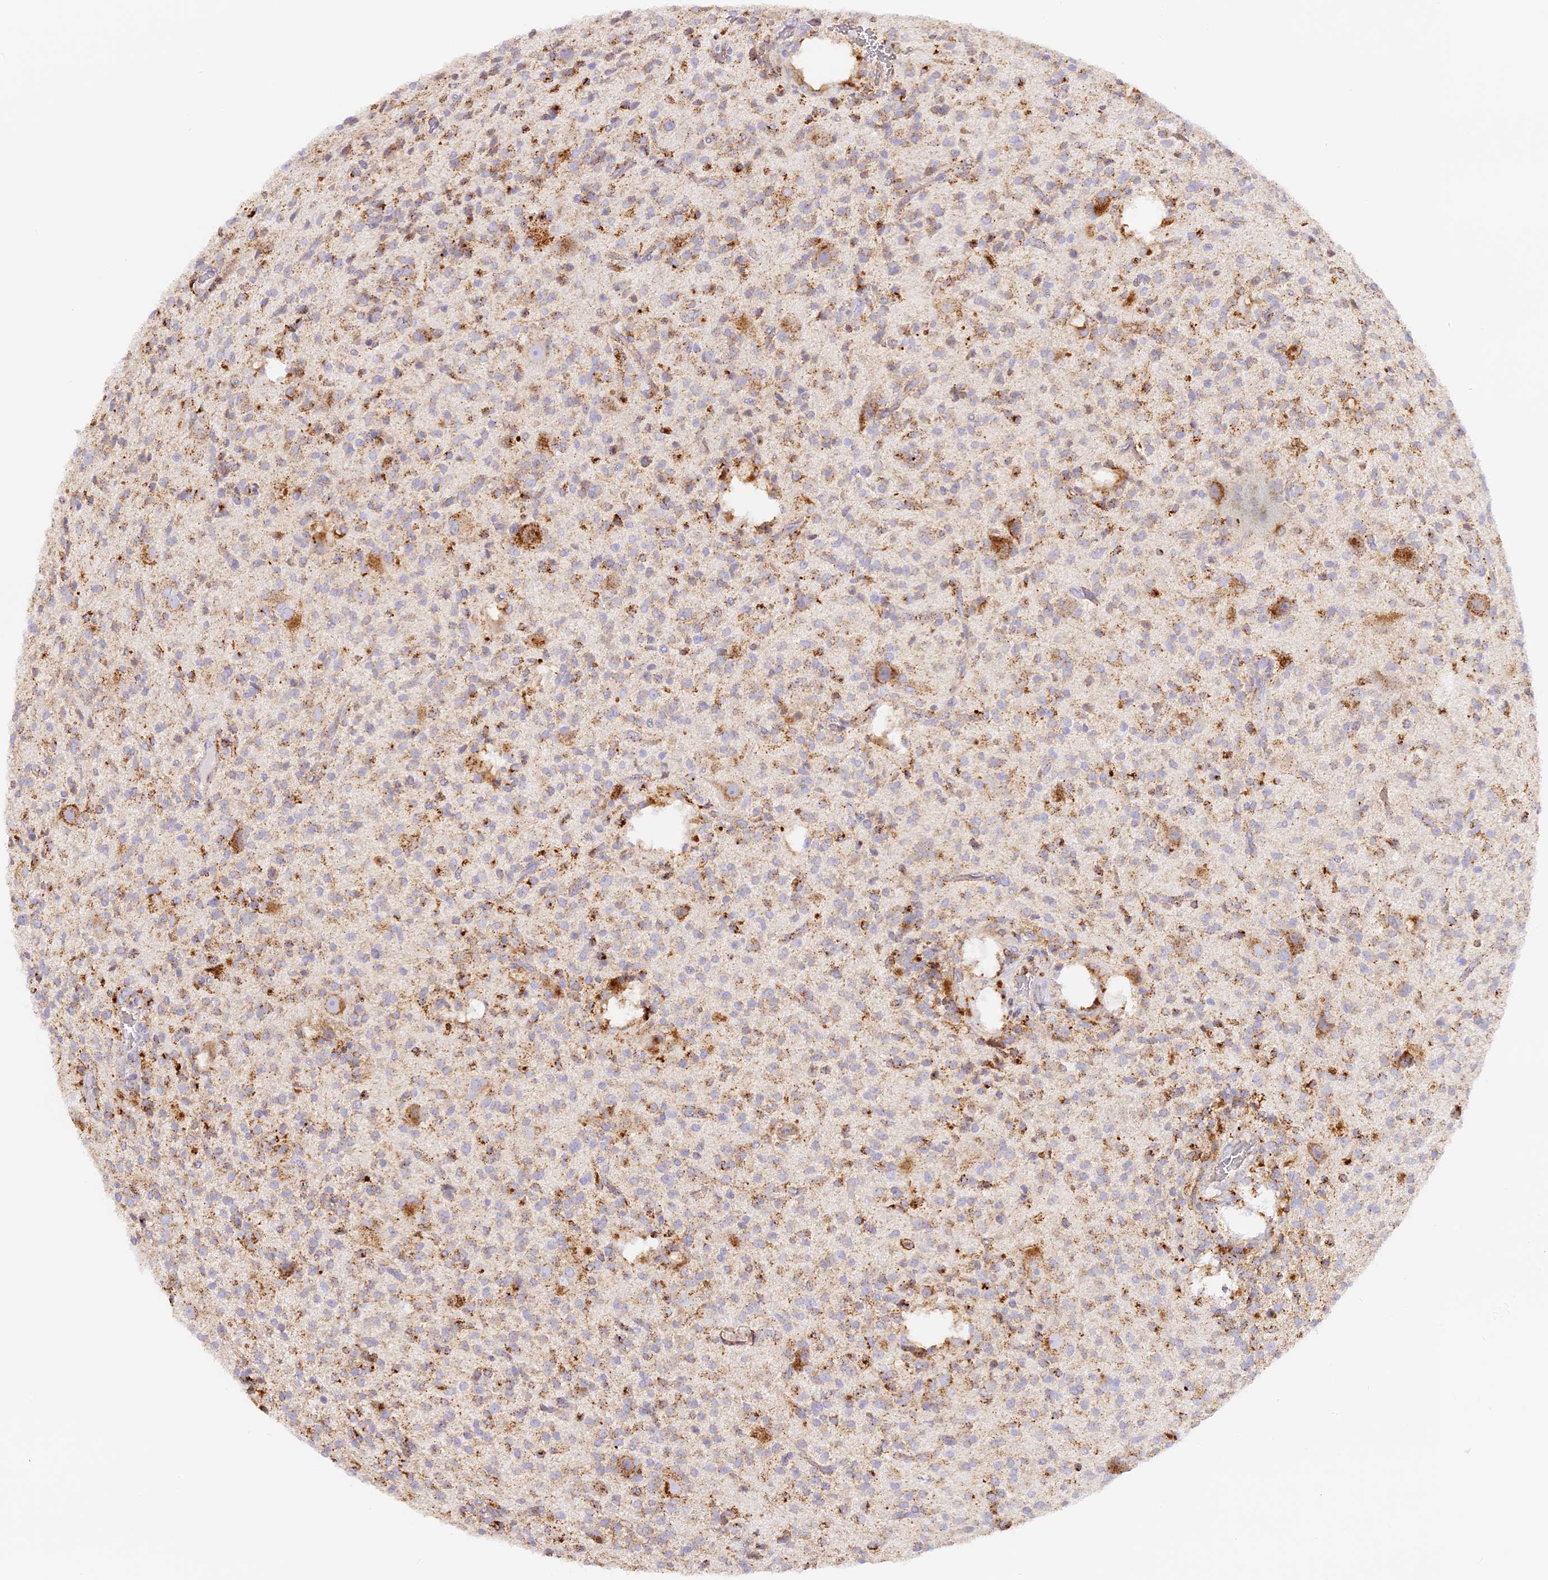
{"staining": {"intensity": "moderate", "quantity": "25%-75%", "location": "cytoplasmic/membranous"}, "tissue": "glioma", "cell_type": "Tumor cells", "image_type": "cancer", "snomed": [{"axis": "morphology", "description": "Glioma, malignant, High grade"}, {"axis": "topography", "description": "Brain"}], "caption": "Immunohistochemistry staining of malignant glioma (high-grade), which reveals medium levels of moderate cytoplasmic/membranous expression in approximately 25%-75% of tumor cells indicating moderate cytoplasmic/membranous protein positivity. The staining was performed using DAB (3,3'-diaminobenzidine) (brown) for protein detection and nuclei were counterstained in hematoxylin (blue).", "gene": "LAMP2", "patient": {"sex": "male", "age": 34}}